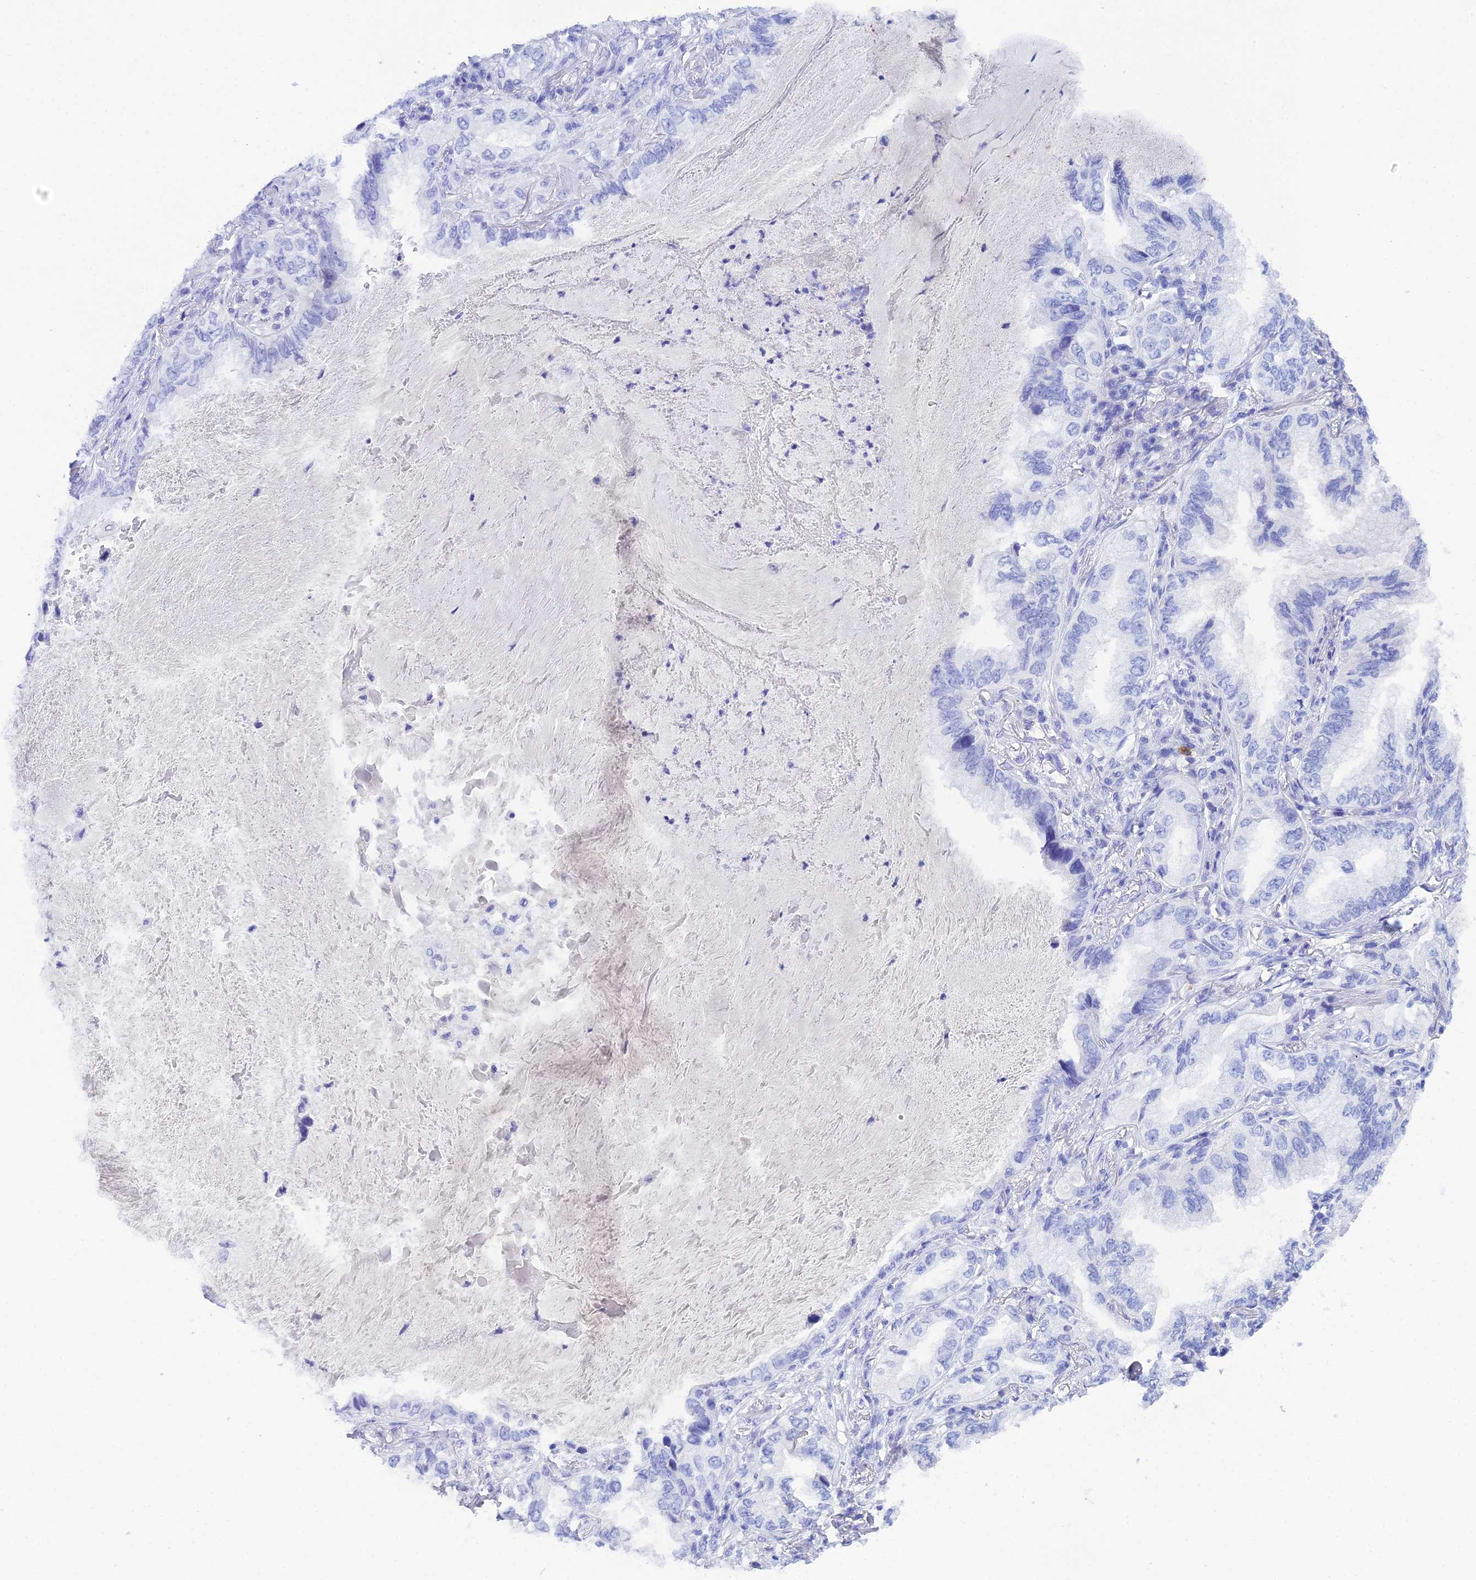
{"staining": {"intensity": "negative", "quantity": "none", "location": "none"}, "tissue": "lung cancer", "cell_type": "Tumor cells", "image_type": "cancer", "snomed": [{"axis": "morphology", "description": "Adenocarcinoma, NOS"}, {"axis": "topography", "description": "Lung"}], "caption": "Photomicrograph shows no protein expression in tumor cells of adenocarcinoma (lung) tissue. (DAB (3,3'-diaminobenzidine) IHC with hematoxylin counter stain).", "gene": "REG1A", "patient": {"sex": "female", "age": 69}}